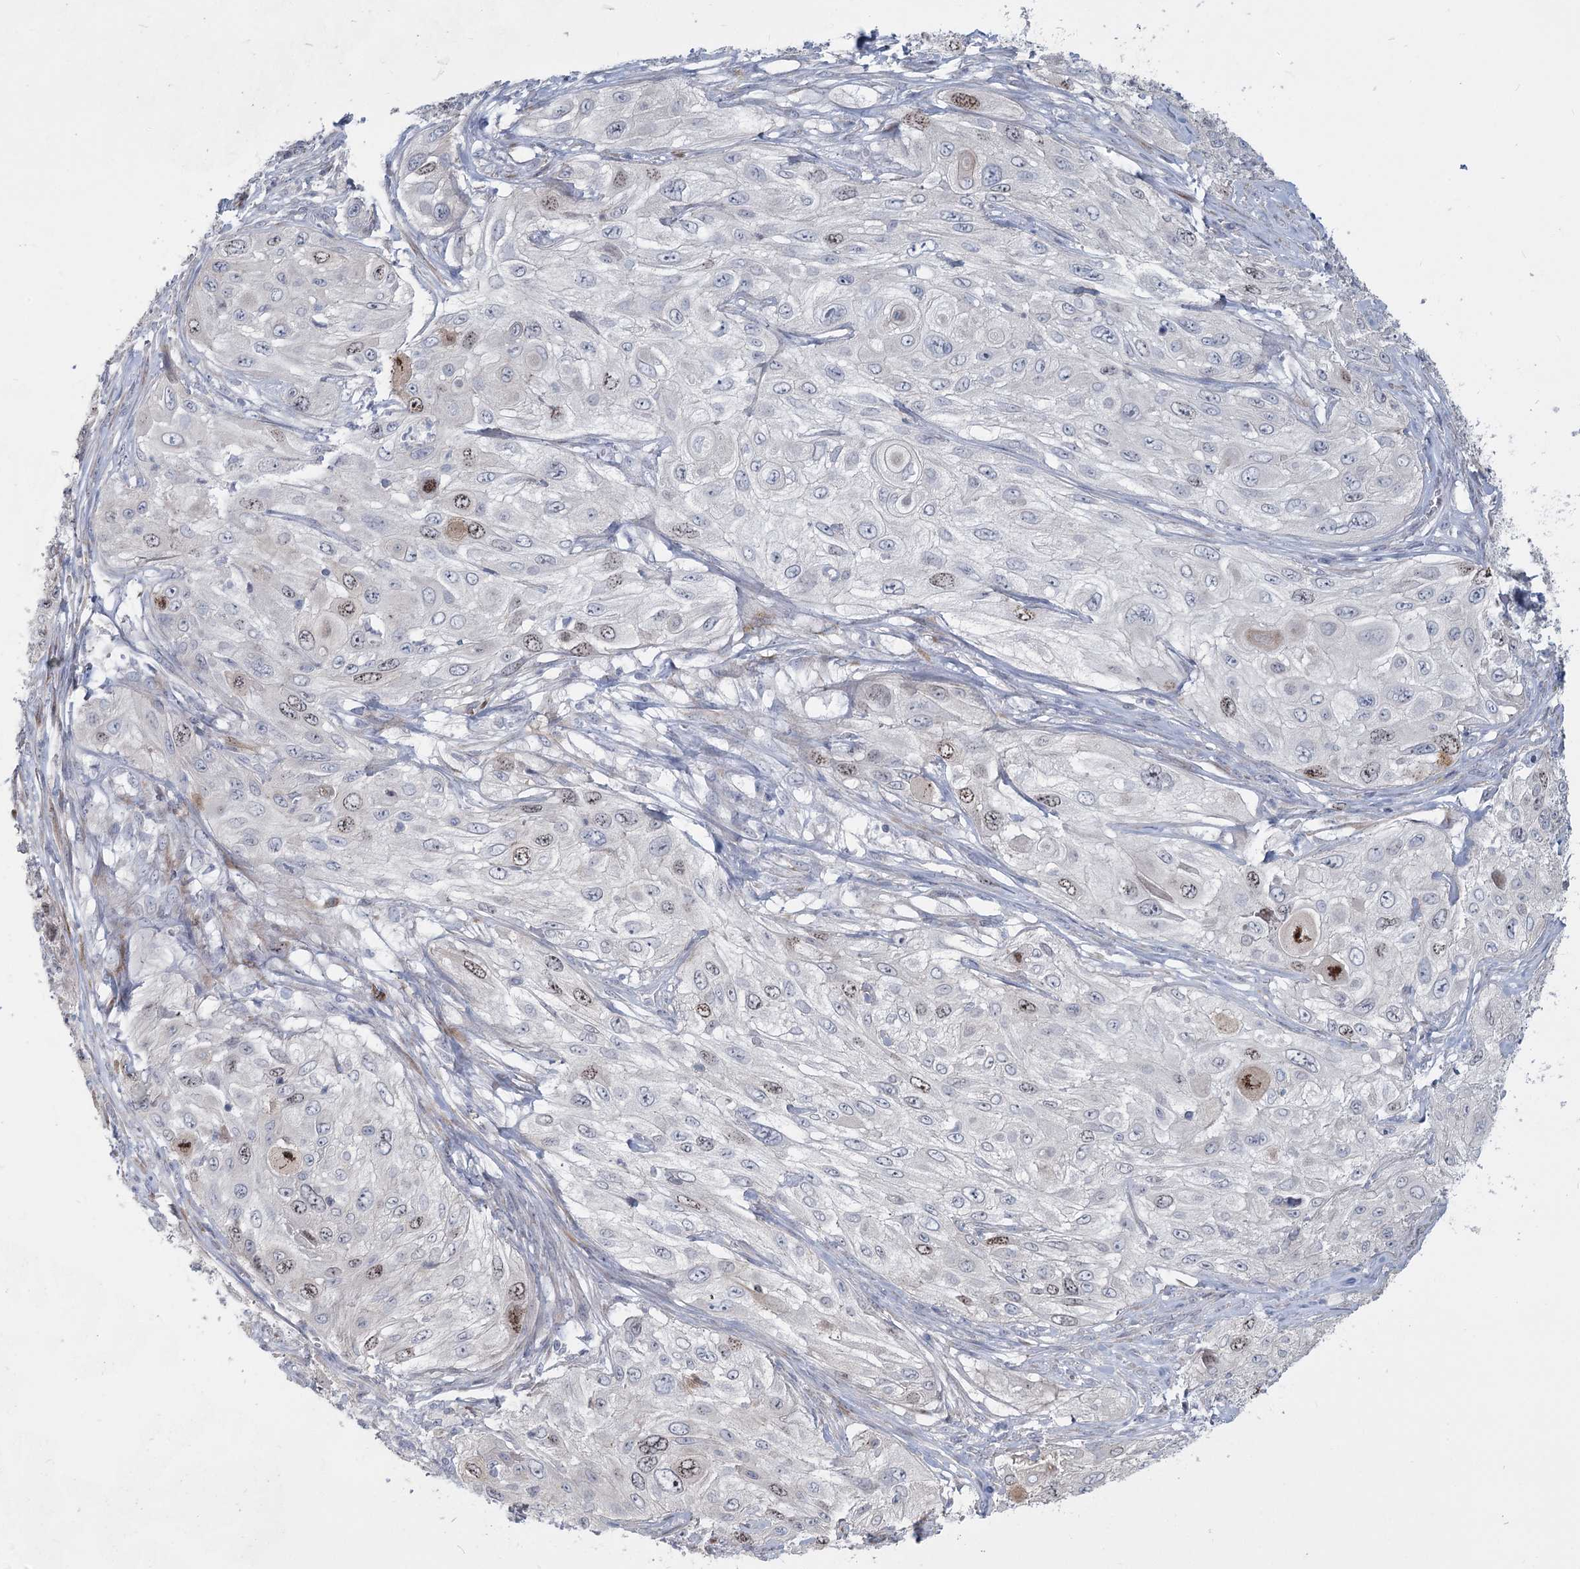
{"staining": {"intensity": "moderate", "quantity": "<25%", "location": "nuclear"}, "tissue": "cervical cancer", "cell_type": "Tumor cells", "image_type": "cancer", "snomed": [{"axis": "morphology", "description": "Squamous cell carcinoma, NOS"}, {"axis": "topography", "description": "Cervix"}], "caption": "Cervical cancer (squamous cell carcinoma) tissue reveals moderate nuclear positivity in approximately <25% of tumor cells, visualized by immunohistochemistry. The staining was performed using DAB (3,3'-diaminobenzidine), with brown indicating positive protein expression. Nuclei are stained blue with hematoxylin.", "gene": "ABITRAM", "patient": {"sex": "female", "age": 42}}